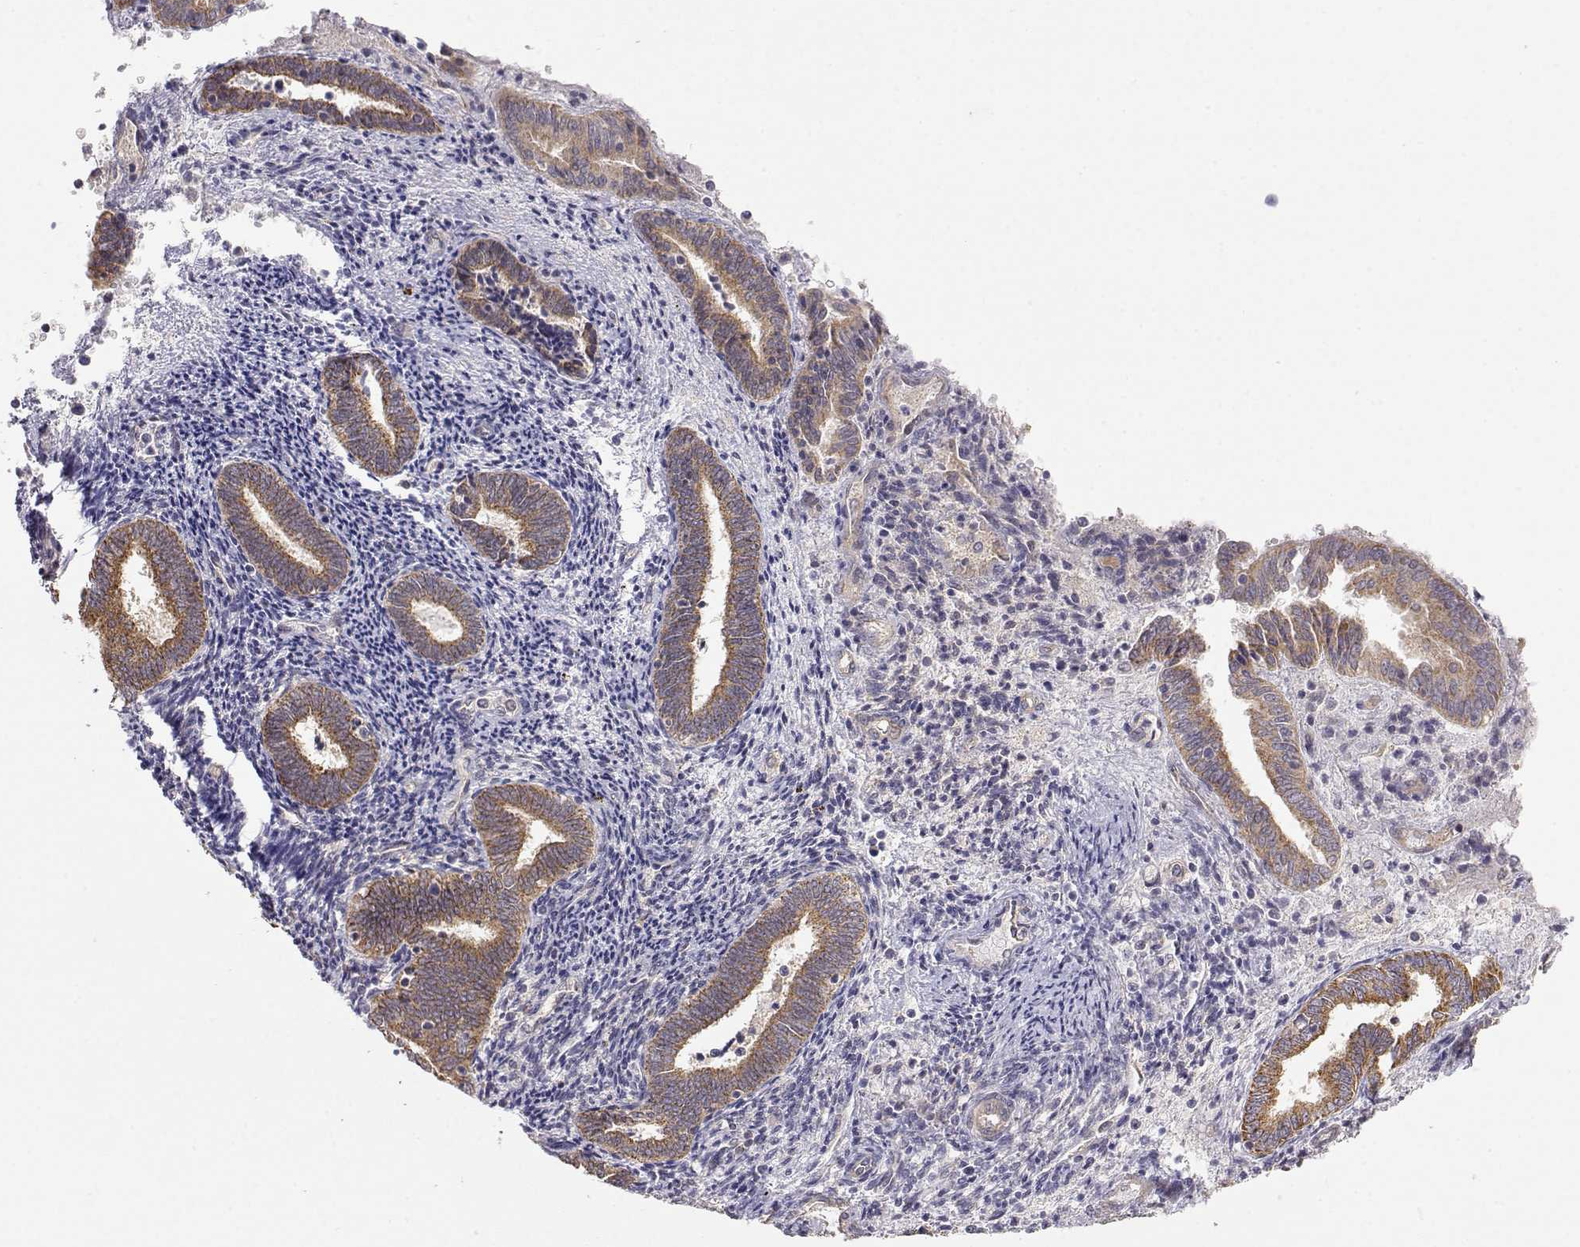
{"staining": {"intensity": "weak", "quantity": "<25%", "location": "cytoplasmic/membranous"}, "tissue": "endometrium", "cell_type": "Cells in endometrial stroma", "image_type": "normal", "snomed": [{"axis": "morphology", "description": "Normal tissue, NOS"}, {"axis": "topography", "description": "Endometrium"}], "caption": "Cells in endometrial stroma are negative for brown protein staining in normal endometrium. (DAB (3,3'-diaminobenzidine) IHC with hematoxylin counter stain).", "gene": "PAIP1", "patient": {"sex": "female", "age": 42}}